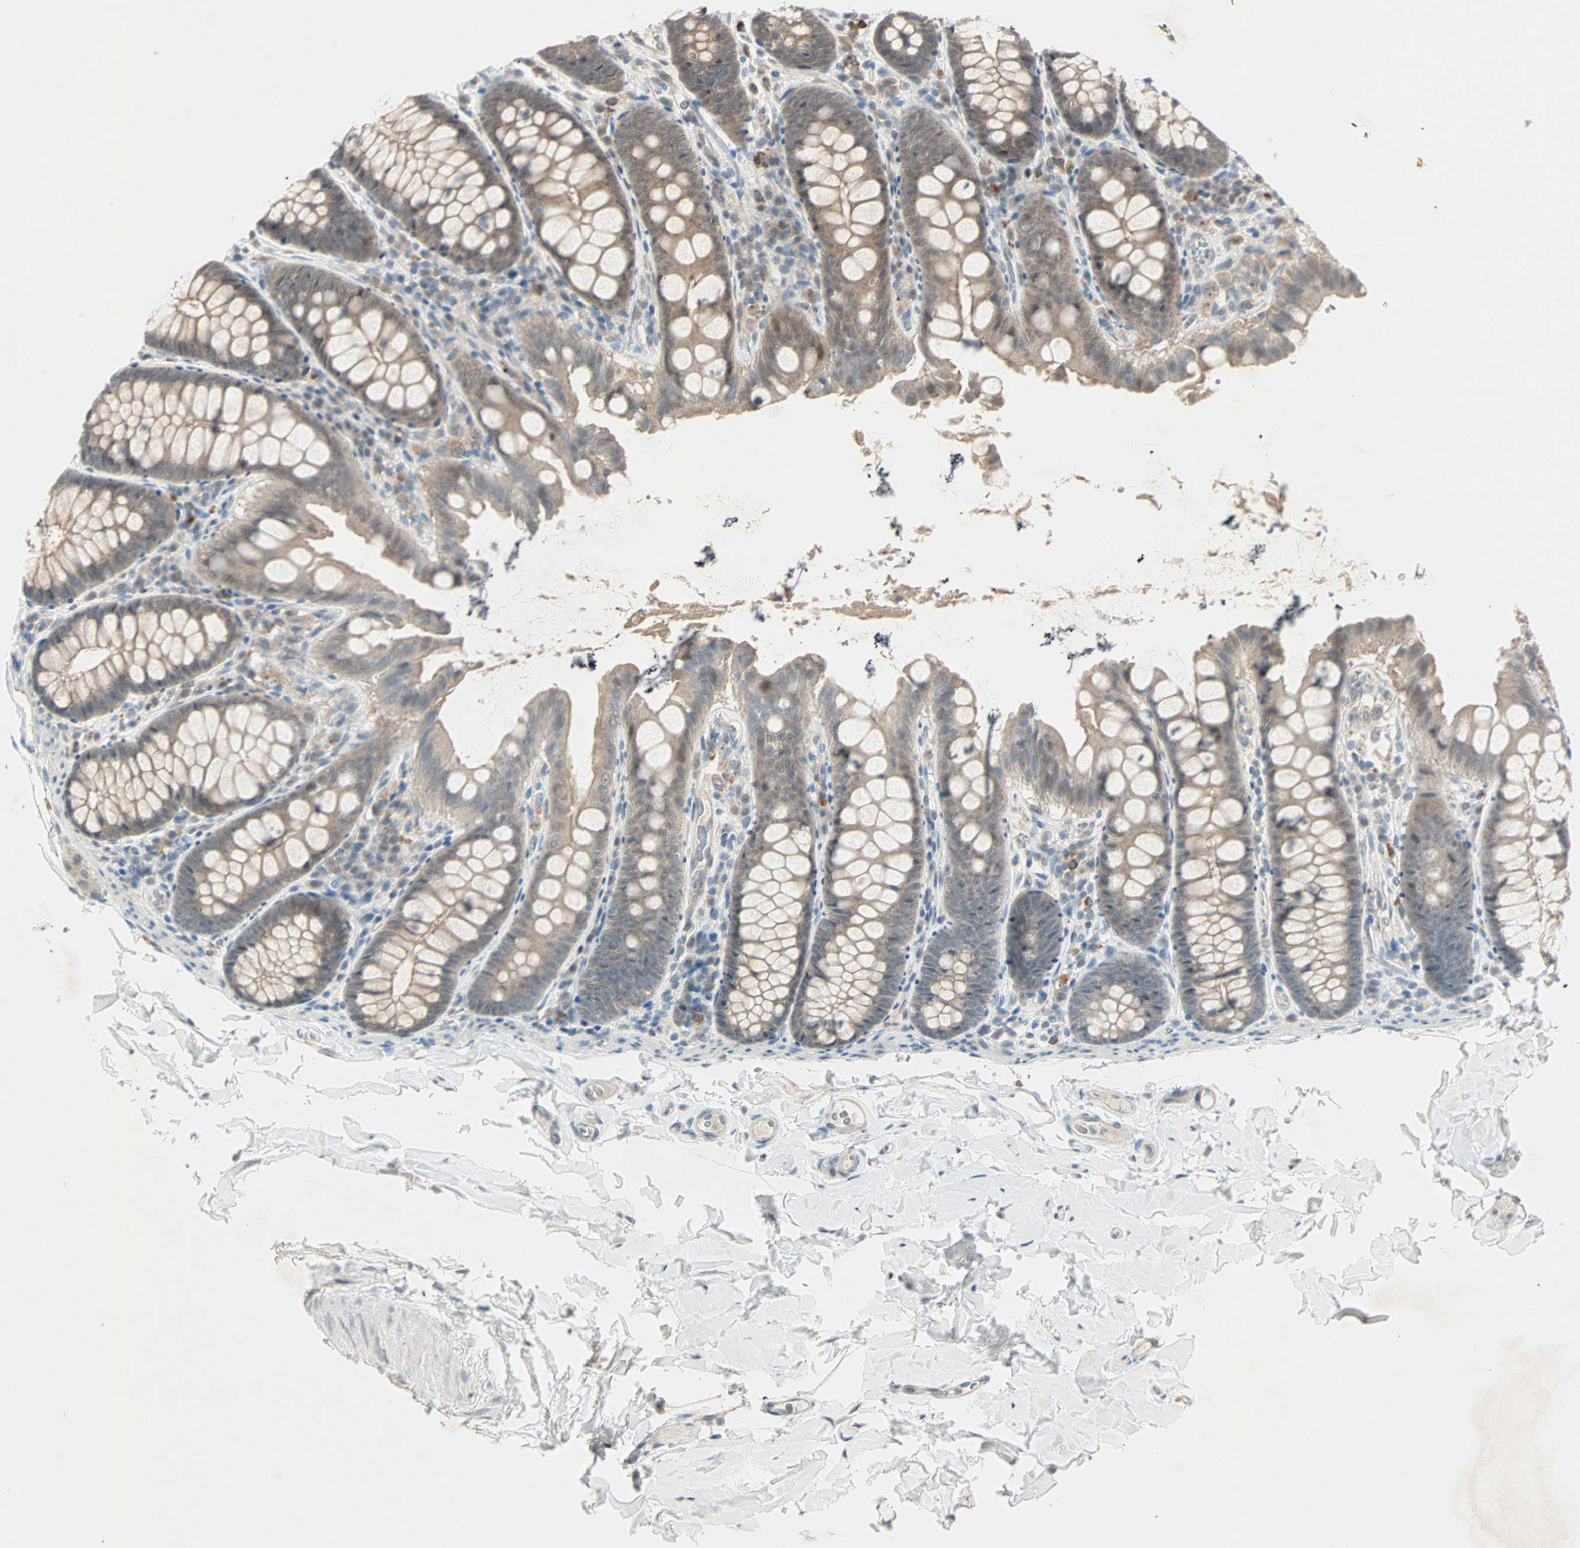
{"staining": {"intensity": "negative", "quantity": "none", "location": "none"}, "tissue": "colon", "cell_type": "Endothelial cells", "image_type": "normal", "snomed": [{"axis": "morphology", "description": "Normal tissue, NOS"}, {"axis": "topography", "description": "Colon"}], "caption": "IHC micrograph of normal colon stained for a protein (brown), which shows no staining in endothelial cells.", "gene": "RTL6", "patient": {"sex": "female", "age": 61}}